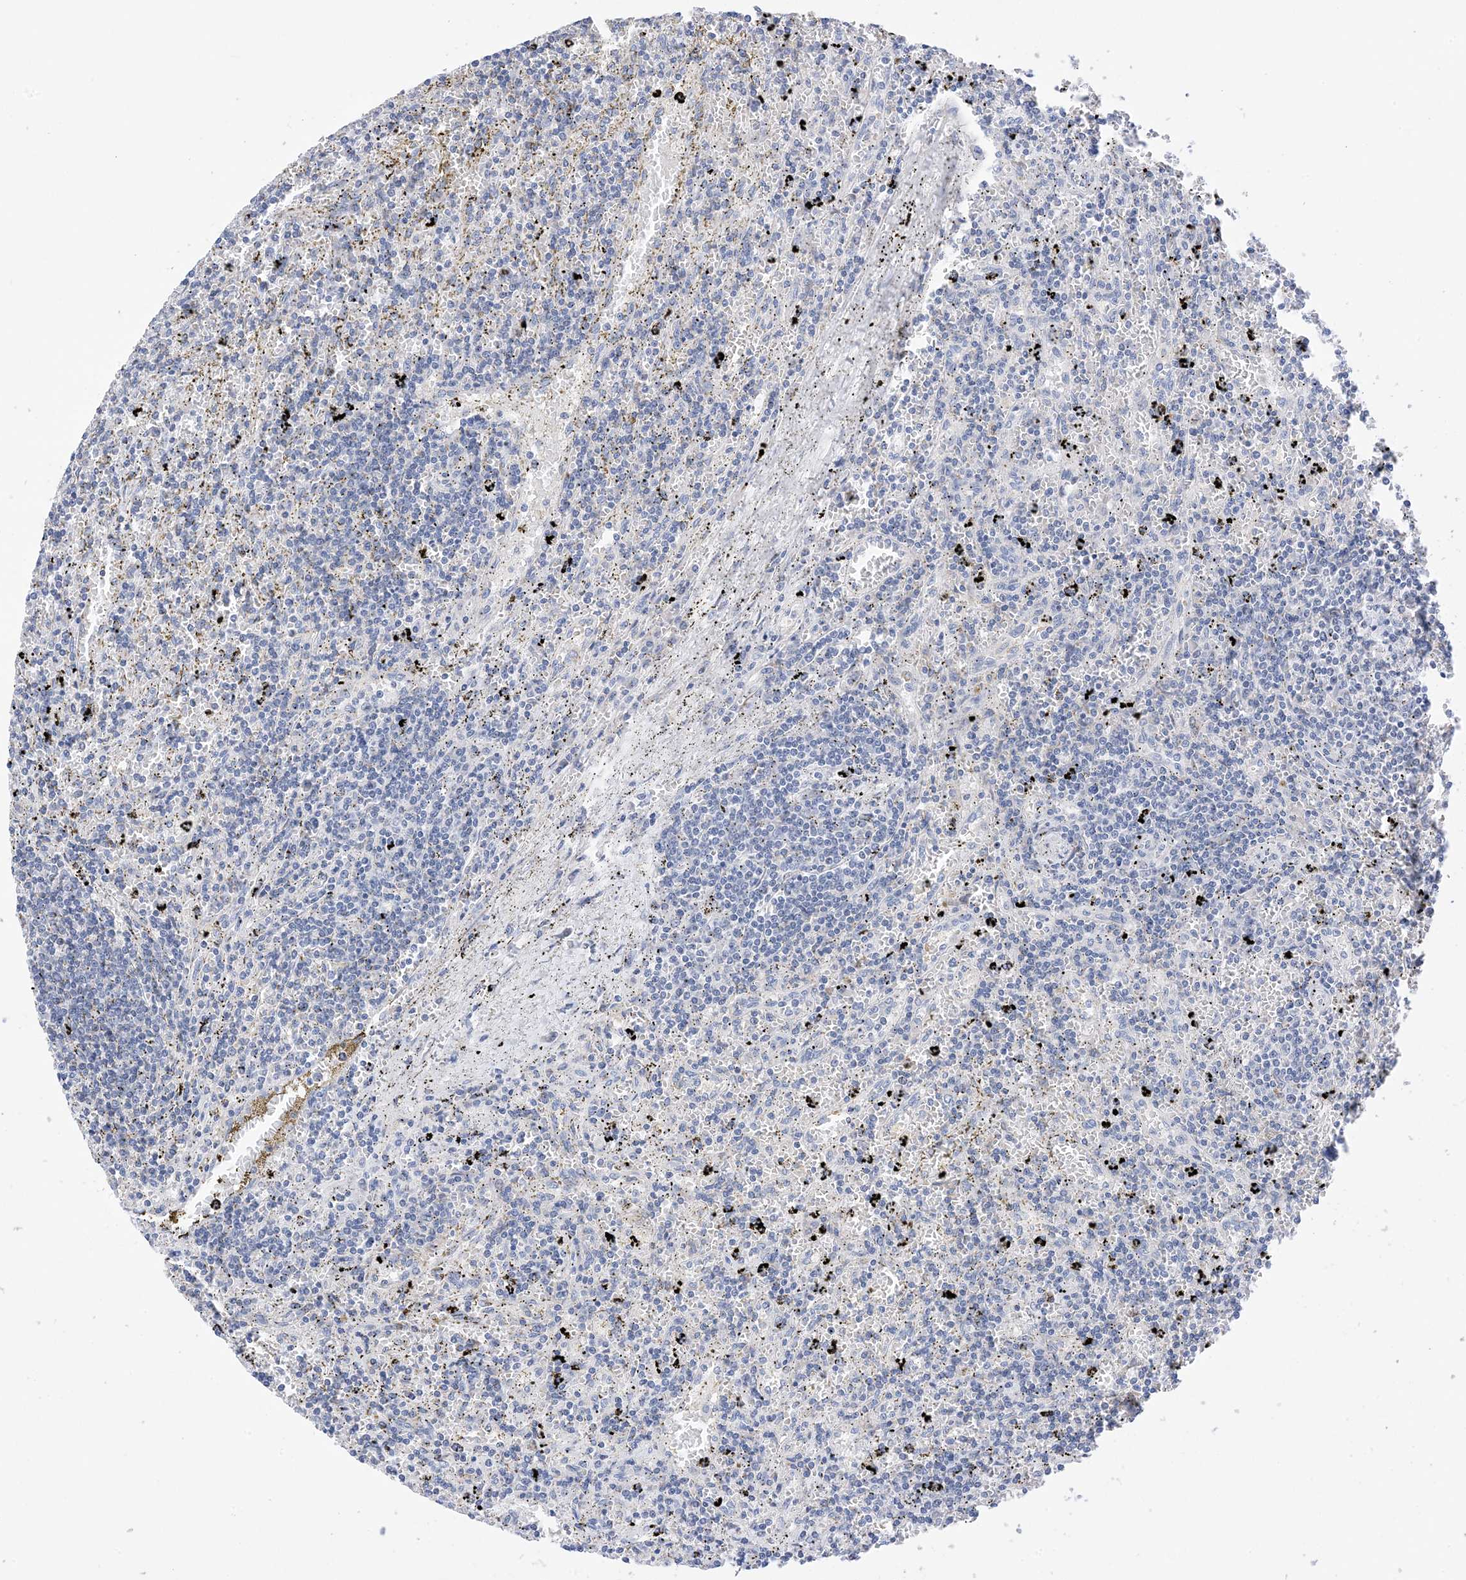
{"staining": {"intensity": "negative", "quantity": "none", "location": "none"}, "tissue": "lymphoma", "cell_type": "Tumor cells", "image_type": "cancer", "snomed": [{"axis": "morphology", "description": "Malignant lymphoma, non-Hodgkin's type, Low grade"}, {"axis": "topography", "description": "Spleen"}], "caption": "Tumor cells are negative for protein expression in human low-grade malignant lymphoma, non-Hodgkin's type.", "gene": "PLK4", "patient": {"sex": "male", "age": 76}}